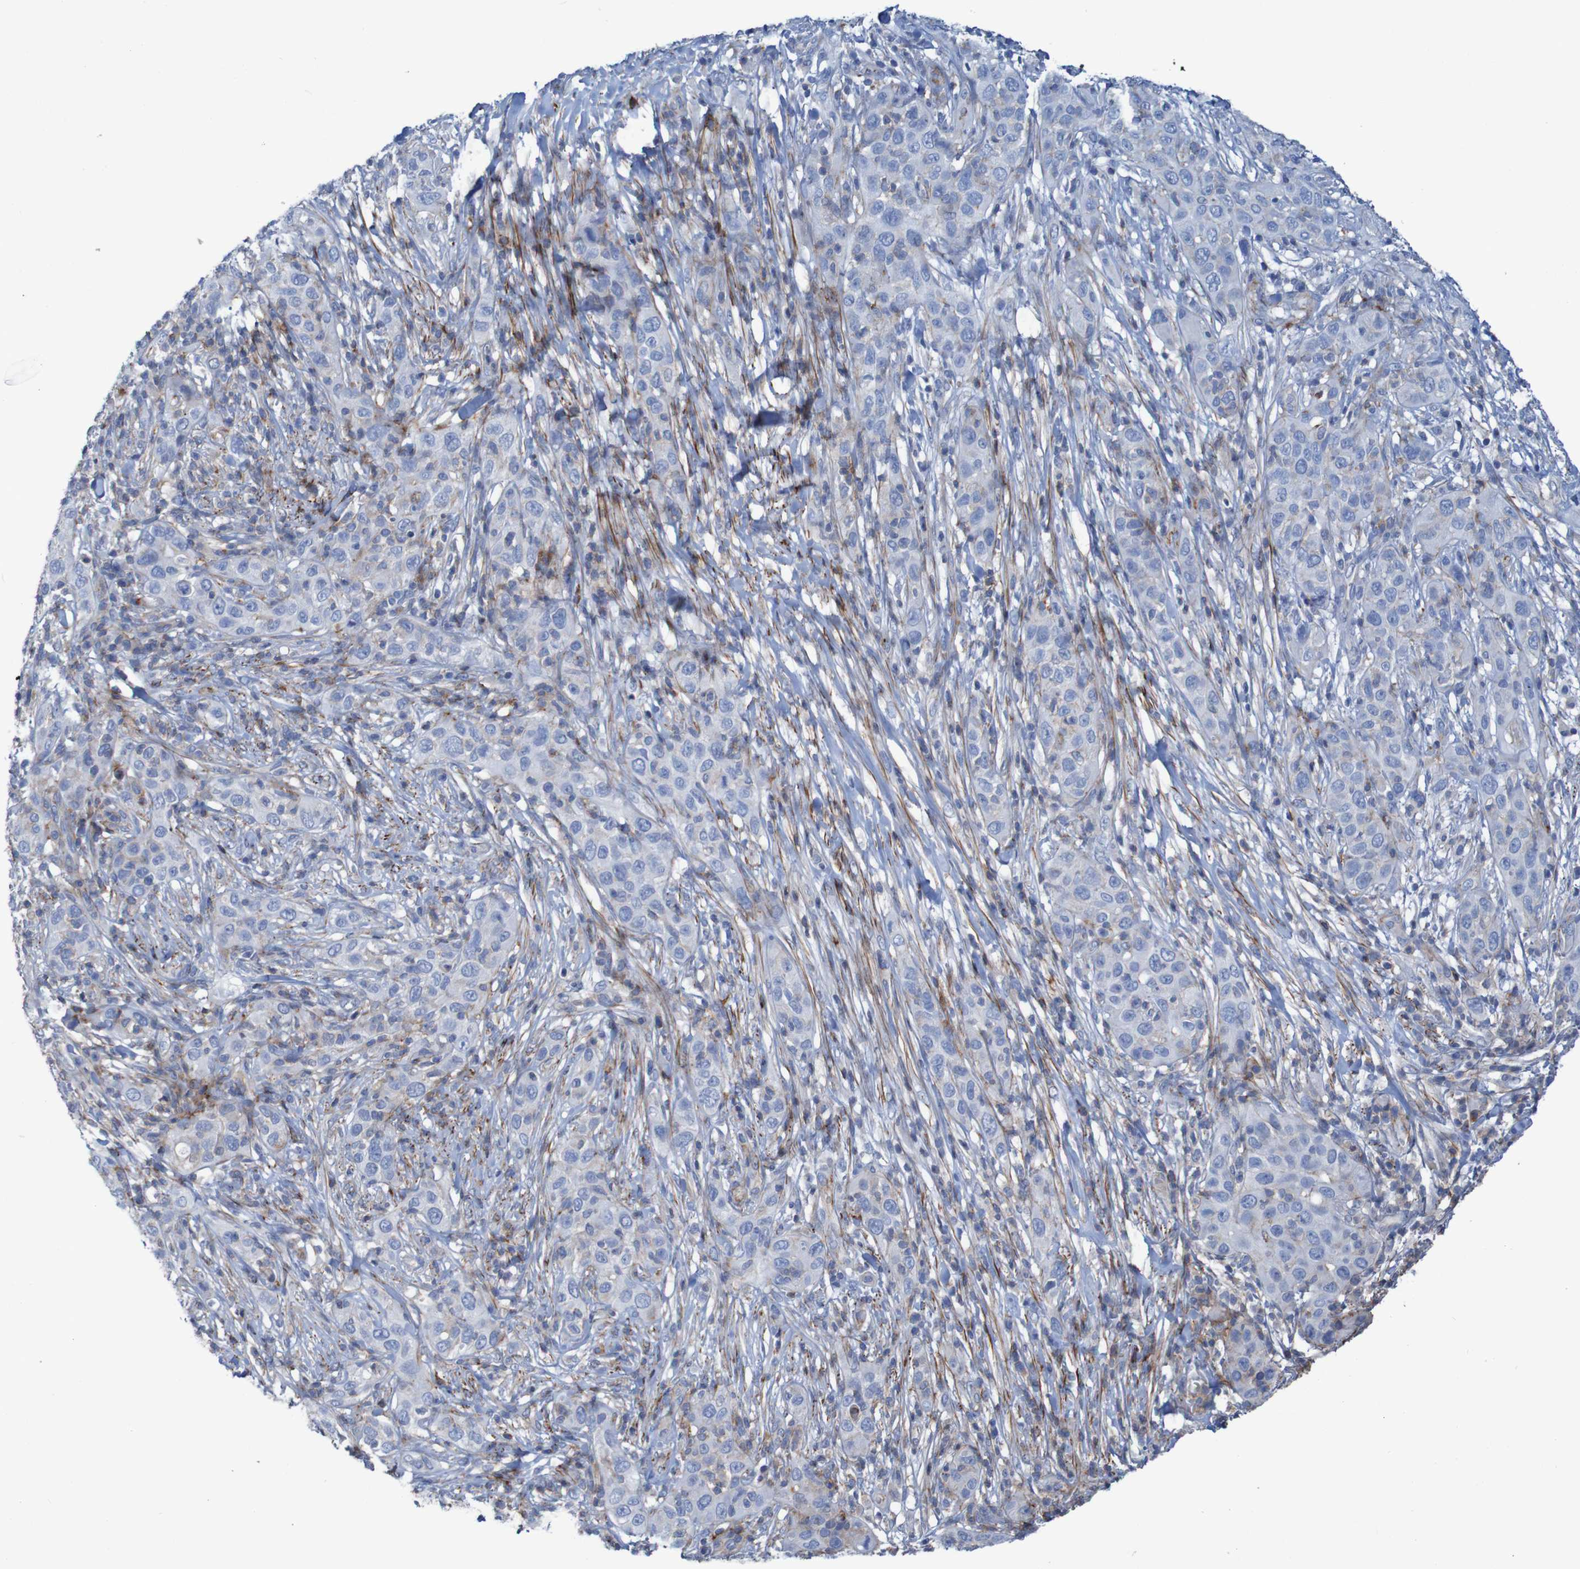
{"staining": {"intensity": "negative", "quantity": "none", "location": "none"}, "tissue": "skin cancer", "cell_type": "Tumor cells", "image_type": "cancer", "snomed": [{"axis": "morphology", "description": "Squamous cell carcinoma, NOS"}, {"axis": "topography", "description": "Skin"}], "caption": "This is an IHC histopathology image of skin cancer. There is no staining in tumor cells.", "gene": "RNF182", "patient": {"sex": "female", "age": 88}}